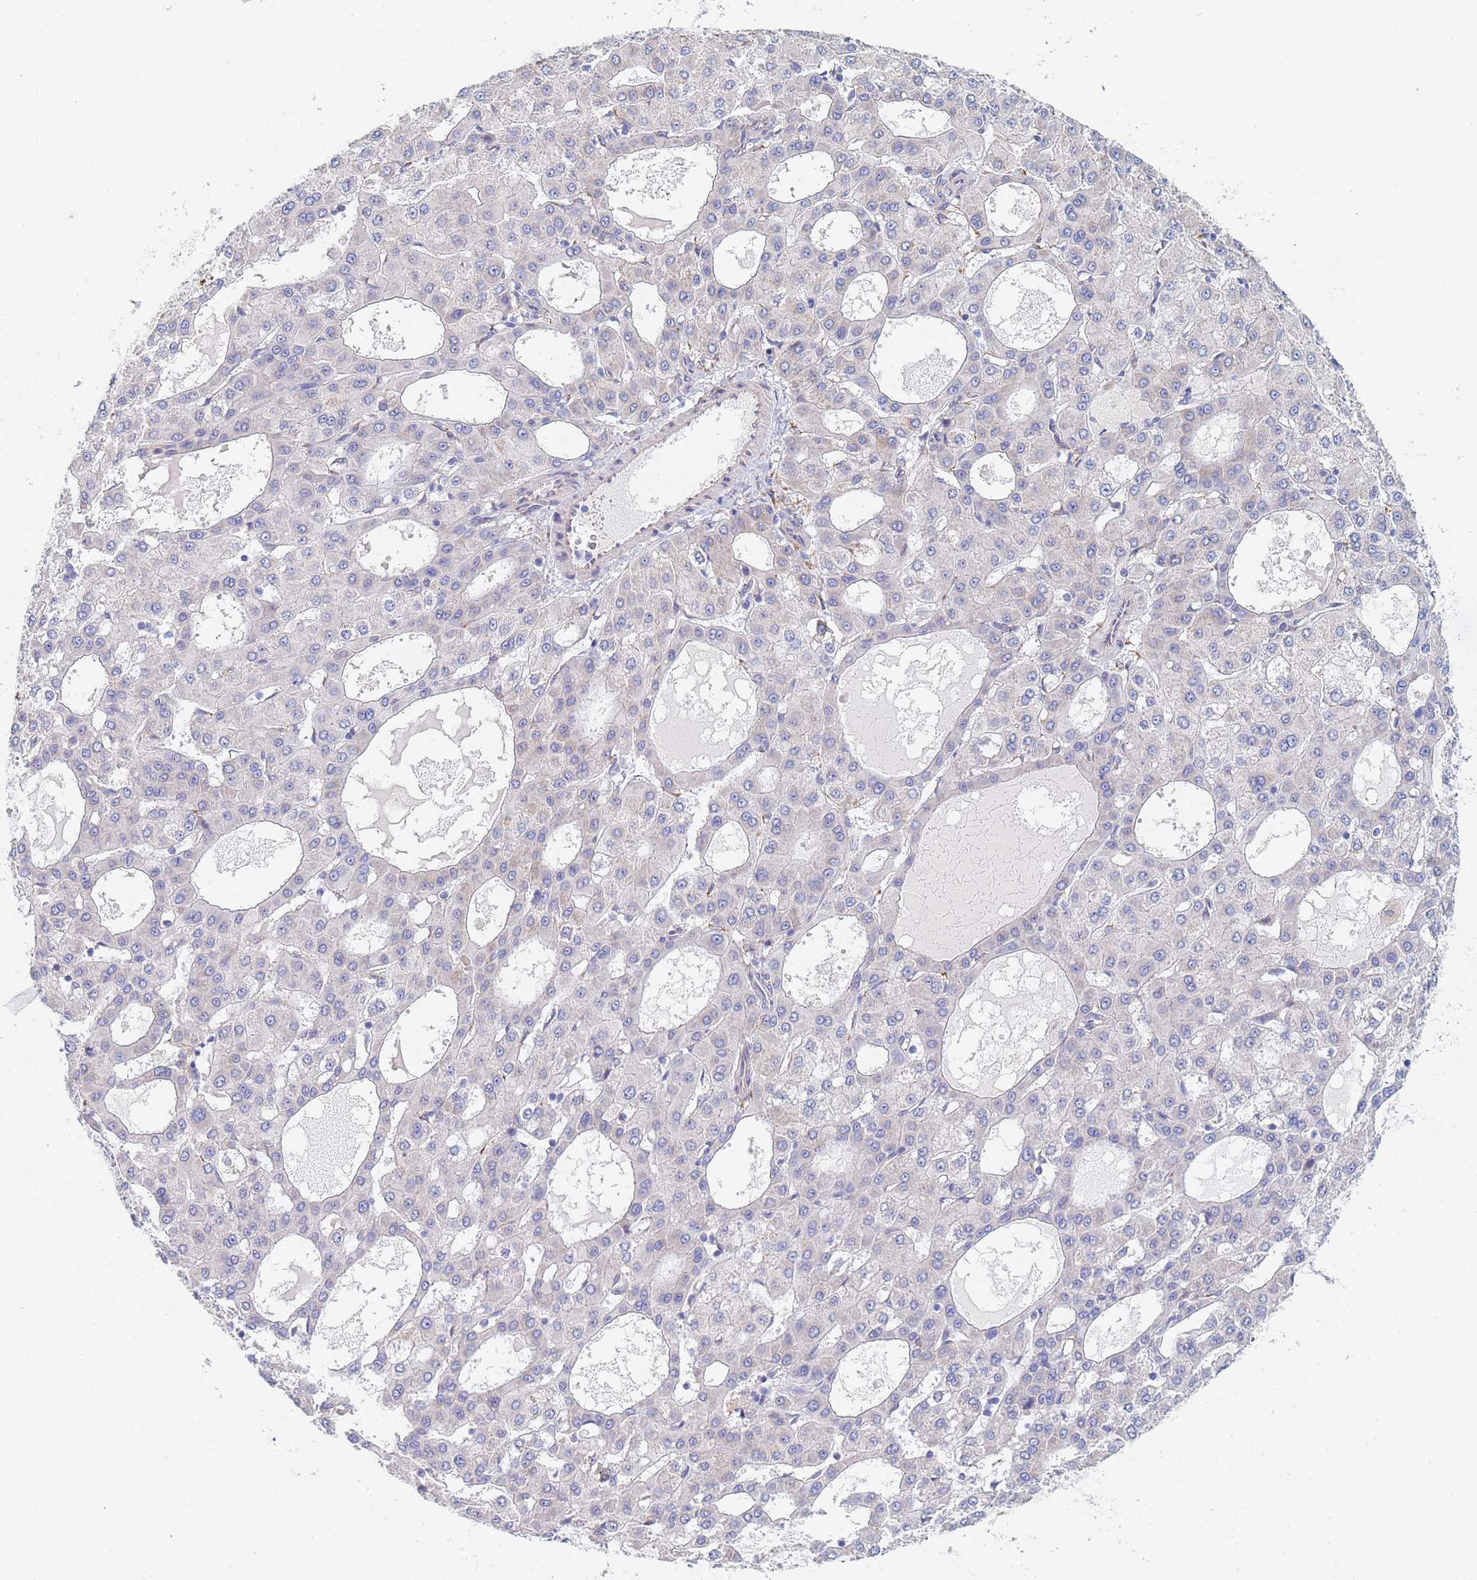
{"staining": {"intensity": "negative", "quantity": "none", "location": "none"}, "tissue": "liver cancer", "cell_type": "Tumor cells", "image_type": "cancer", "snomed": [{"axis": "morphology", "description": "Carcinoma, Hepatocellular, NOS"}, {"axis": "topography", "description": "Liver"}], "caption": "This is an immunohistochemistry (IHC) image of liver cancer. There is no staining in tumor cells.", "gene": "GDAP2", "patient": {"sex": "male", "age": 47}}